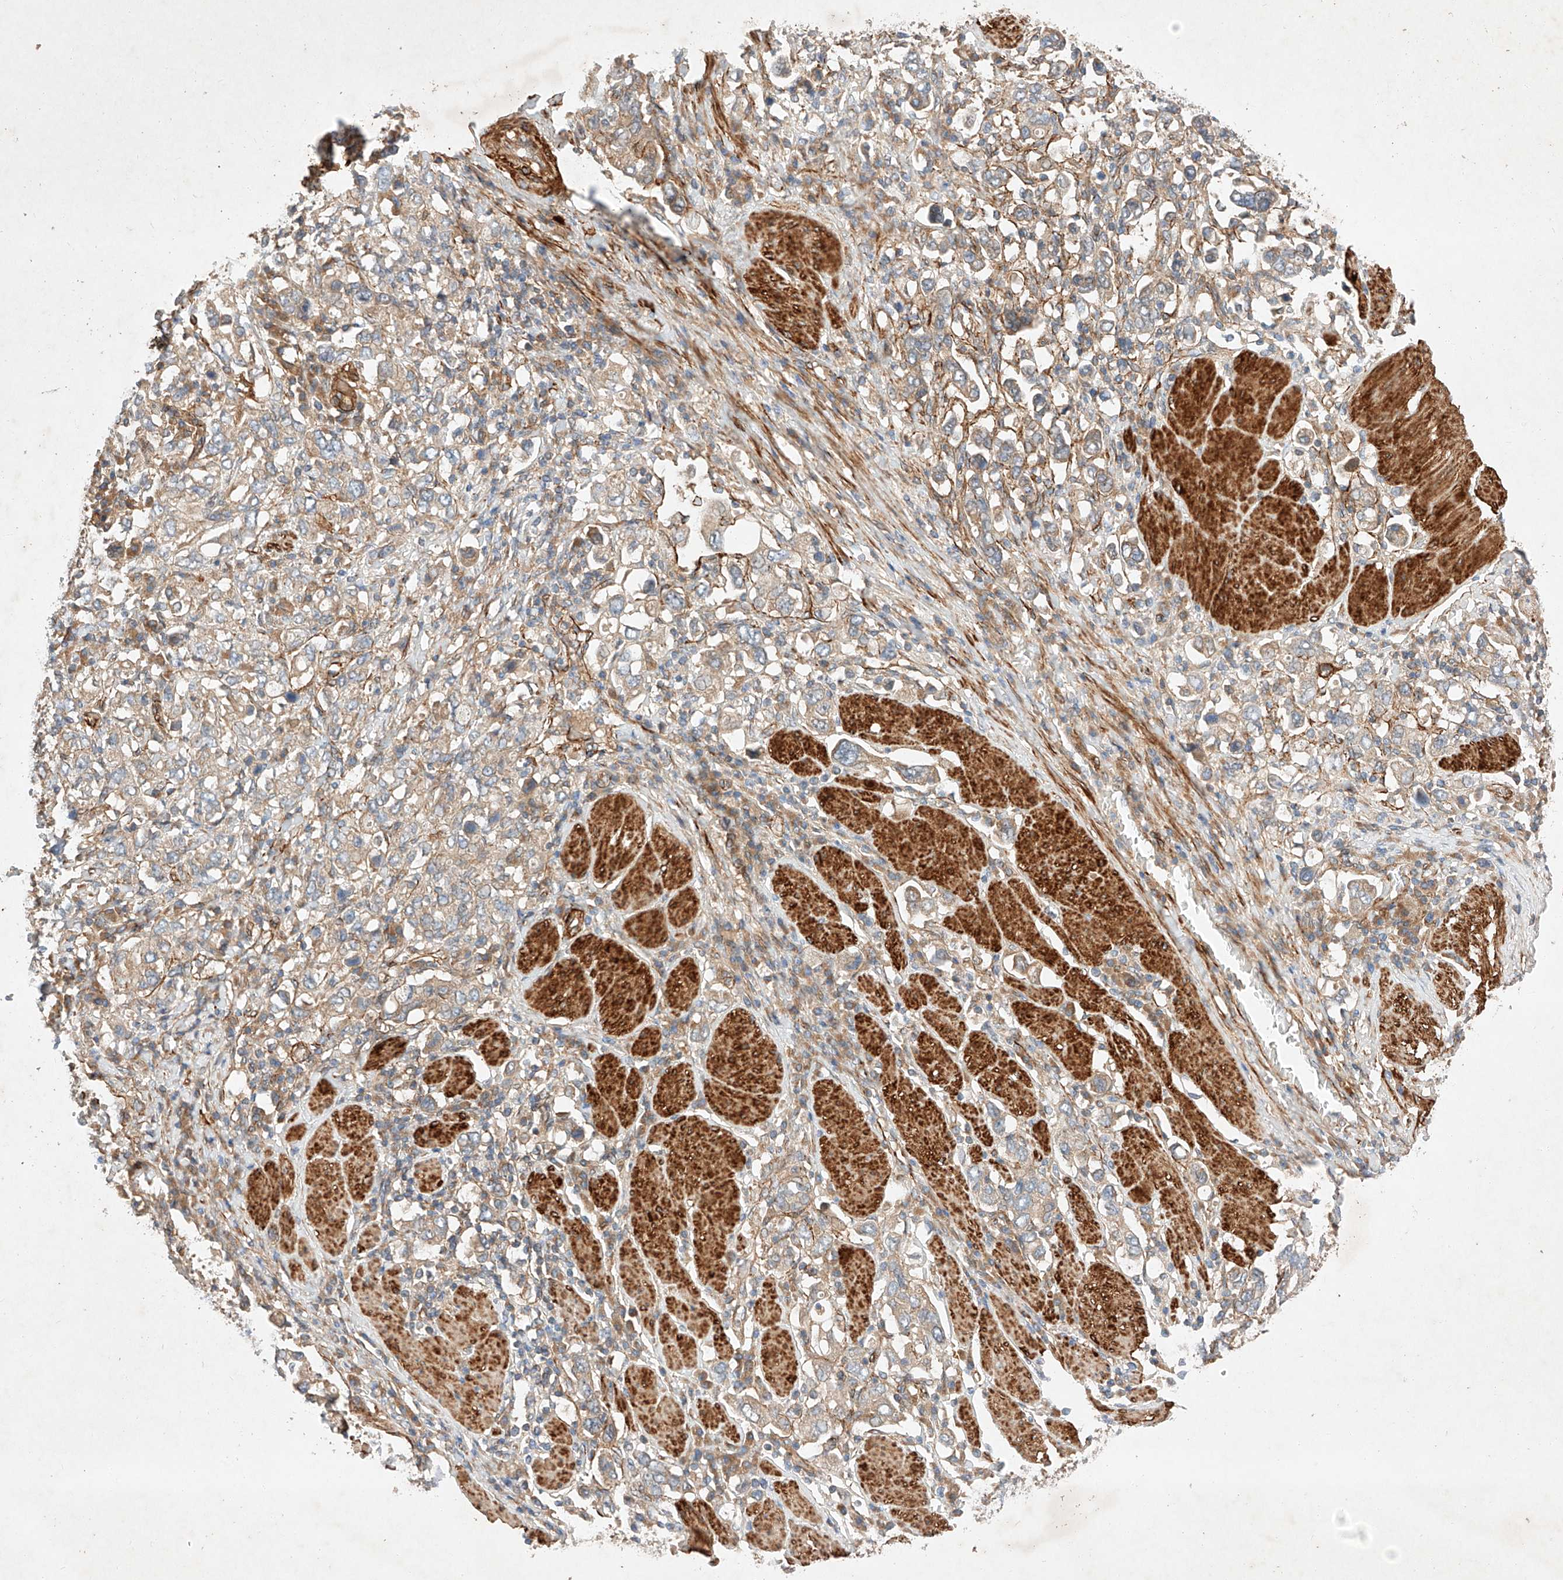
{"staining": {"intensity": "weak", "quantity": ">75%", "location": "cytoplasmic/membranous"}, "tissue": "stomach cancer", "cell_type": "Tumor cells", "image_type": "cancer", "snomed": [{"axis": "morphology", "description": "Adenocarcinoma, NOS"}, {"axis": "topography", "description": "Stomach, upper"}], "caption": "Immunohistochemistry (IHC) staining of stomach cancer (adenocarcinoma), which demonstrates low levels of weak cytoplasmic/membranous expression in about >75% of tumor cells indicating weak cytoplasmic/membranous protein expression. The staining was performed using DAB (3,3'-diaminobenzidine) (brown) for protein detection and nuclei were counterstained in hematoxylin (blue).", "gene": "RAB23", "patient": {"sex": "male", "age": 62}}